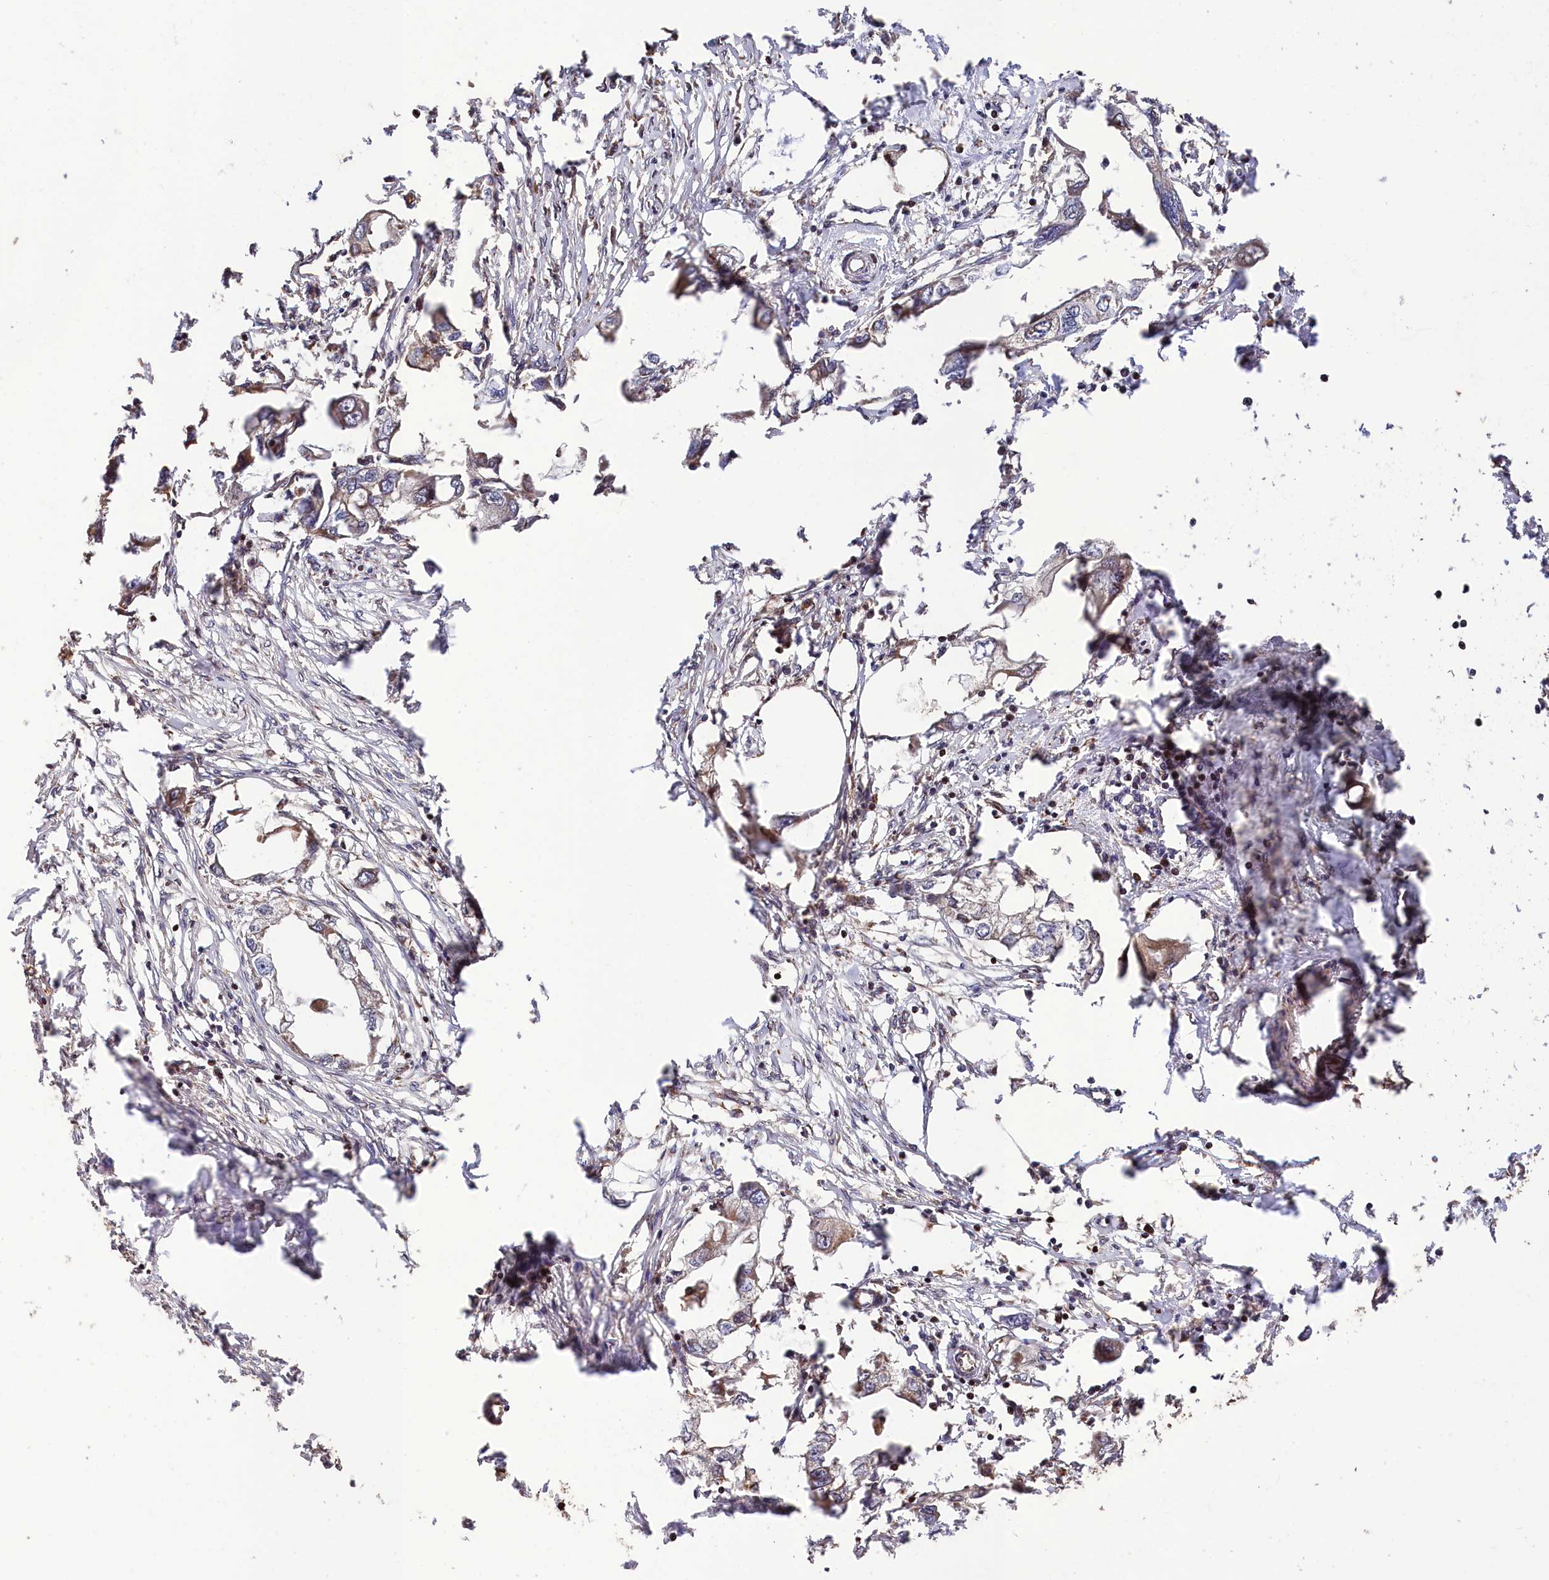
{"staining": {"intensity": "weak", "quantity": "25%-75%", "location": "cytoplasmic/membranous"}, "tissue": "endometrial cancer", "cell_type": "Tumor cells", "image_type": "cancer", "snomed": [{"axis": "morphology", "description": "Adenocarcinoma, NOS"}, {"axis": "morphology", "description": "Adenocarcinoma, metastatic, NOS"}, {"axis": "topography", "description": "Adipose tissue"}, {"axis": "topography", "description": "Endometrium"}], "caption": "Tumor cells display low levels of weak cytoplasmic/membranous staining in approximately 25%-75% of cells in endometrial cancer (adenocarcinoma). Using DAB (brown) and hematoxylin (blue) stains, captured at high magnification using brightfield microscopy.", "gene": "TNKS1BP1", "patient": {"sex": "female", "age": 67}}